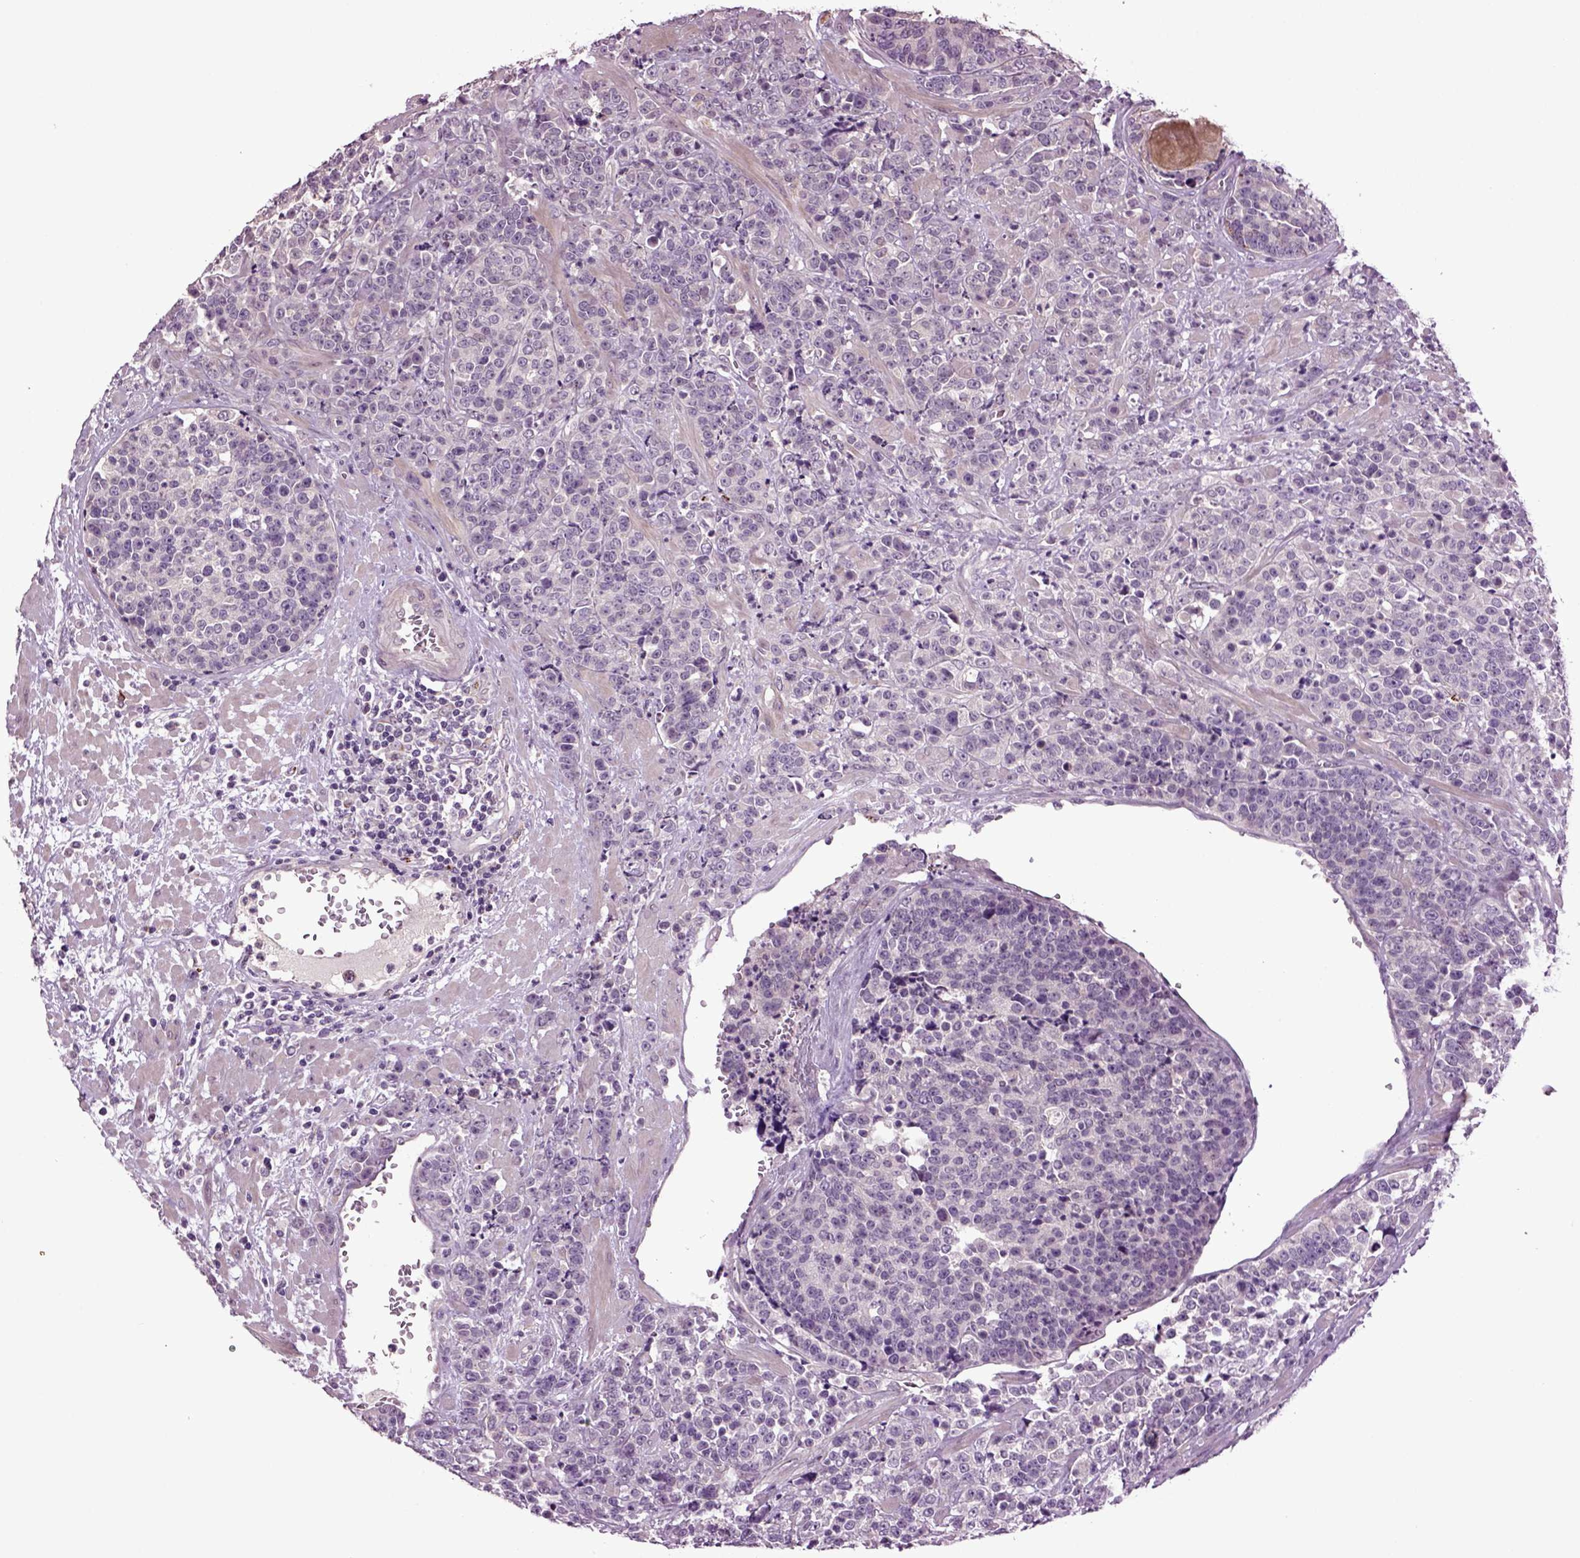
{"staining": {"intensity": "negative", "quantity": "none", "location": "none"}, "tissue": "prostate cancer", "cell_type": "Tumor cells", "image_type": "cancer", "snomed": [{"axis": "morphology", "description": "Adenocarcinoma, NOS"}, {"axis": "topography", "description": "Prostate"}], "caption": "This is a micrograph of immunohistochemistry staining of prostate adenocarcinoma, which shows no positivity in tumor cells. (Immunohistochemistry, brightfield microscopy, high magnification).", "gene": "SLC17A6", "patient": {"sex": "male", "age": 67}}